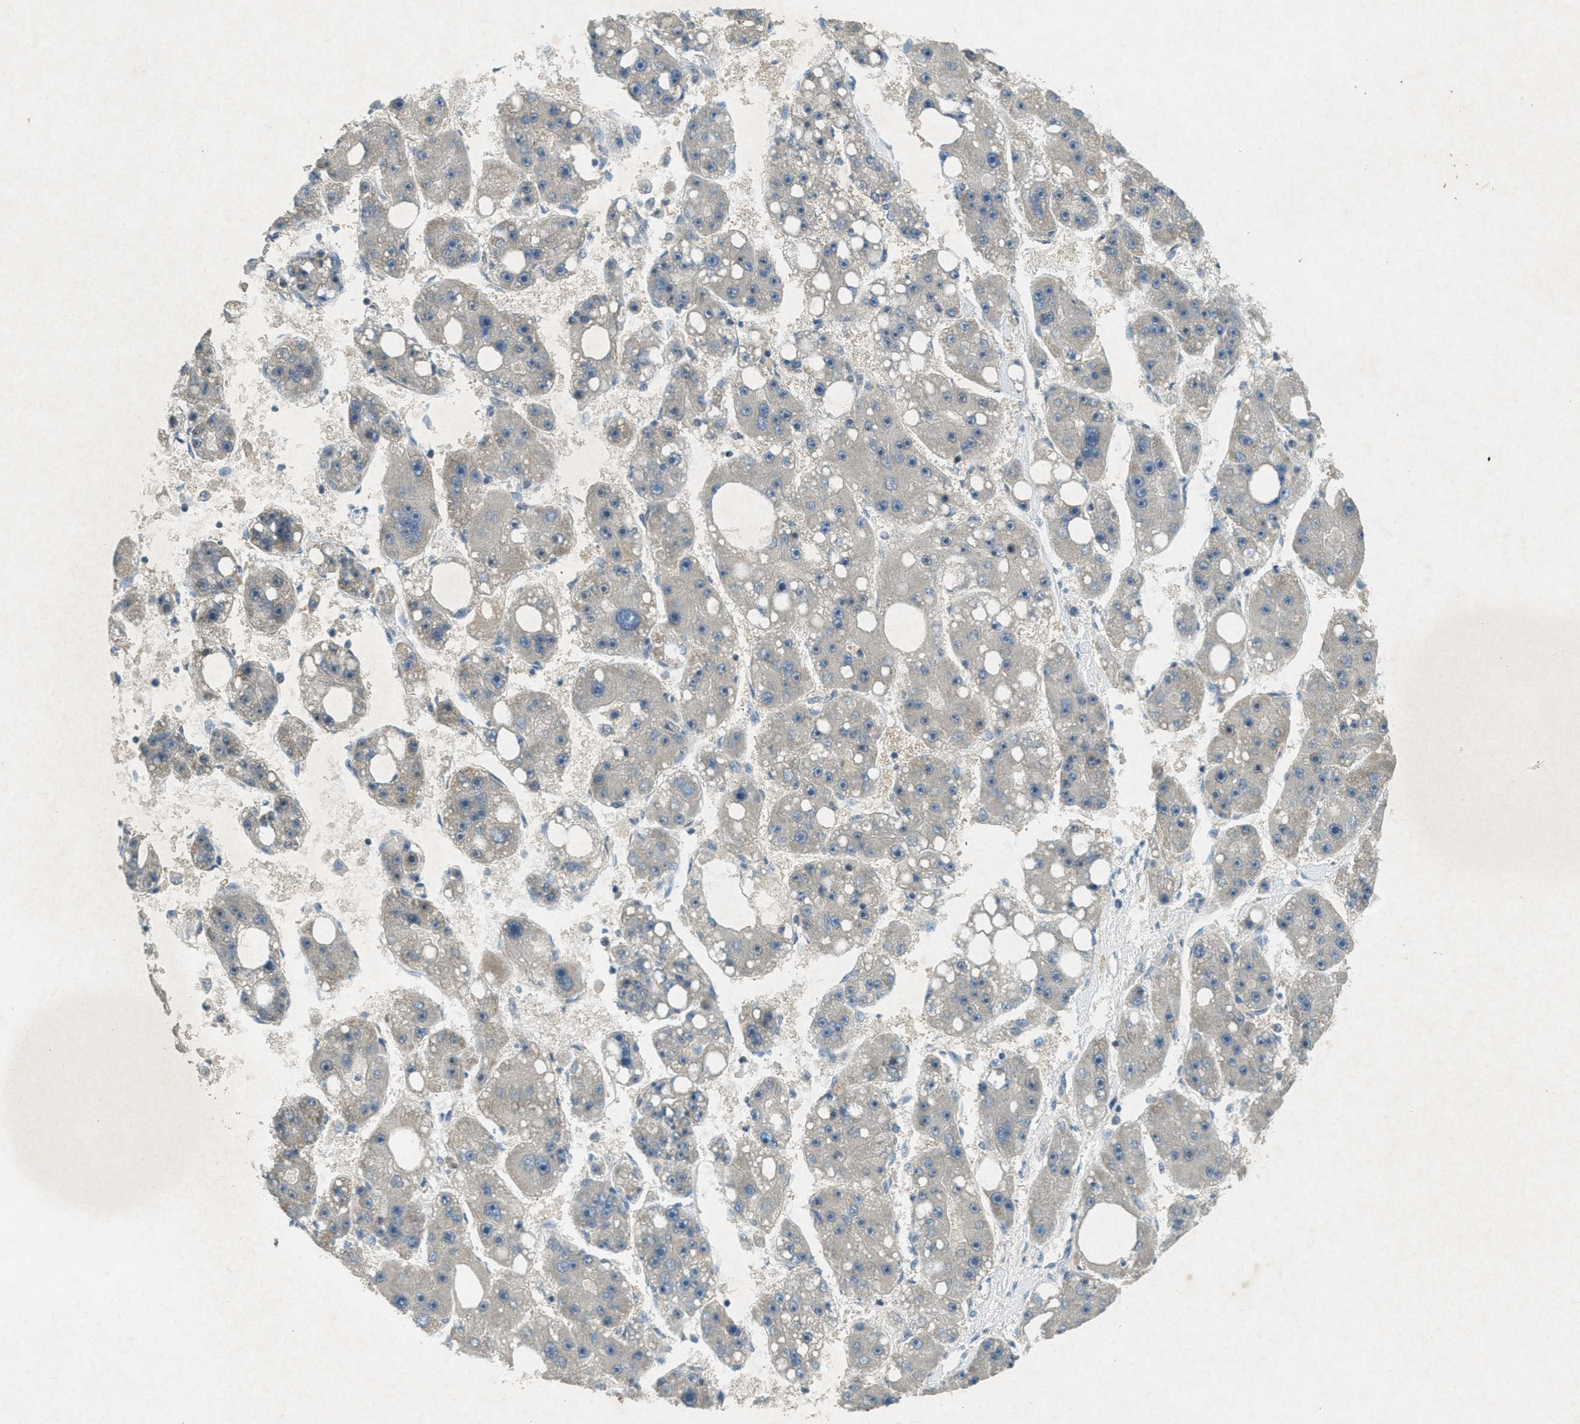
{"staining": {"intensity": "negative", "quantity": "none", "location": "none"}, "tissue": "liver cancer", "cell_type": "Tumor cells", "image_type": "cancer", "snomed": [{"axis": "morphology", "description": "Carcinoma, Hepatocellular, NOS"}, {"axis": "topography", "description": "Liver"}], "caption": "This is an IHC image of human liver hepatocellular carcinoma. There is no staining in tumor cells.", "gene": "TCF20", "patient": {"sex": "female", "age": 61}}